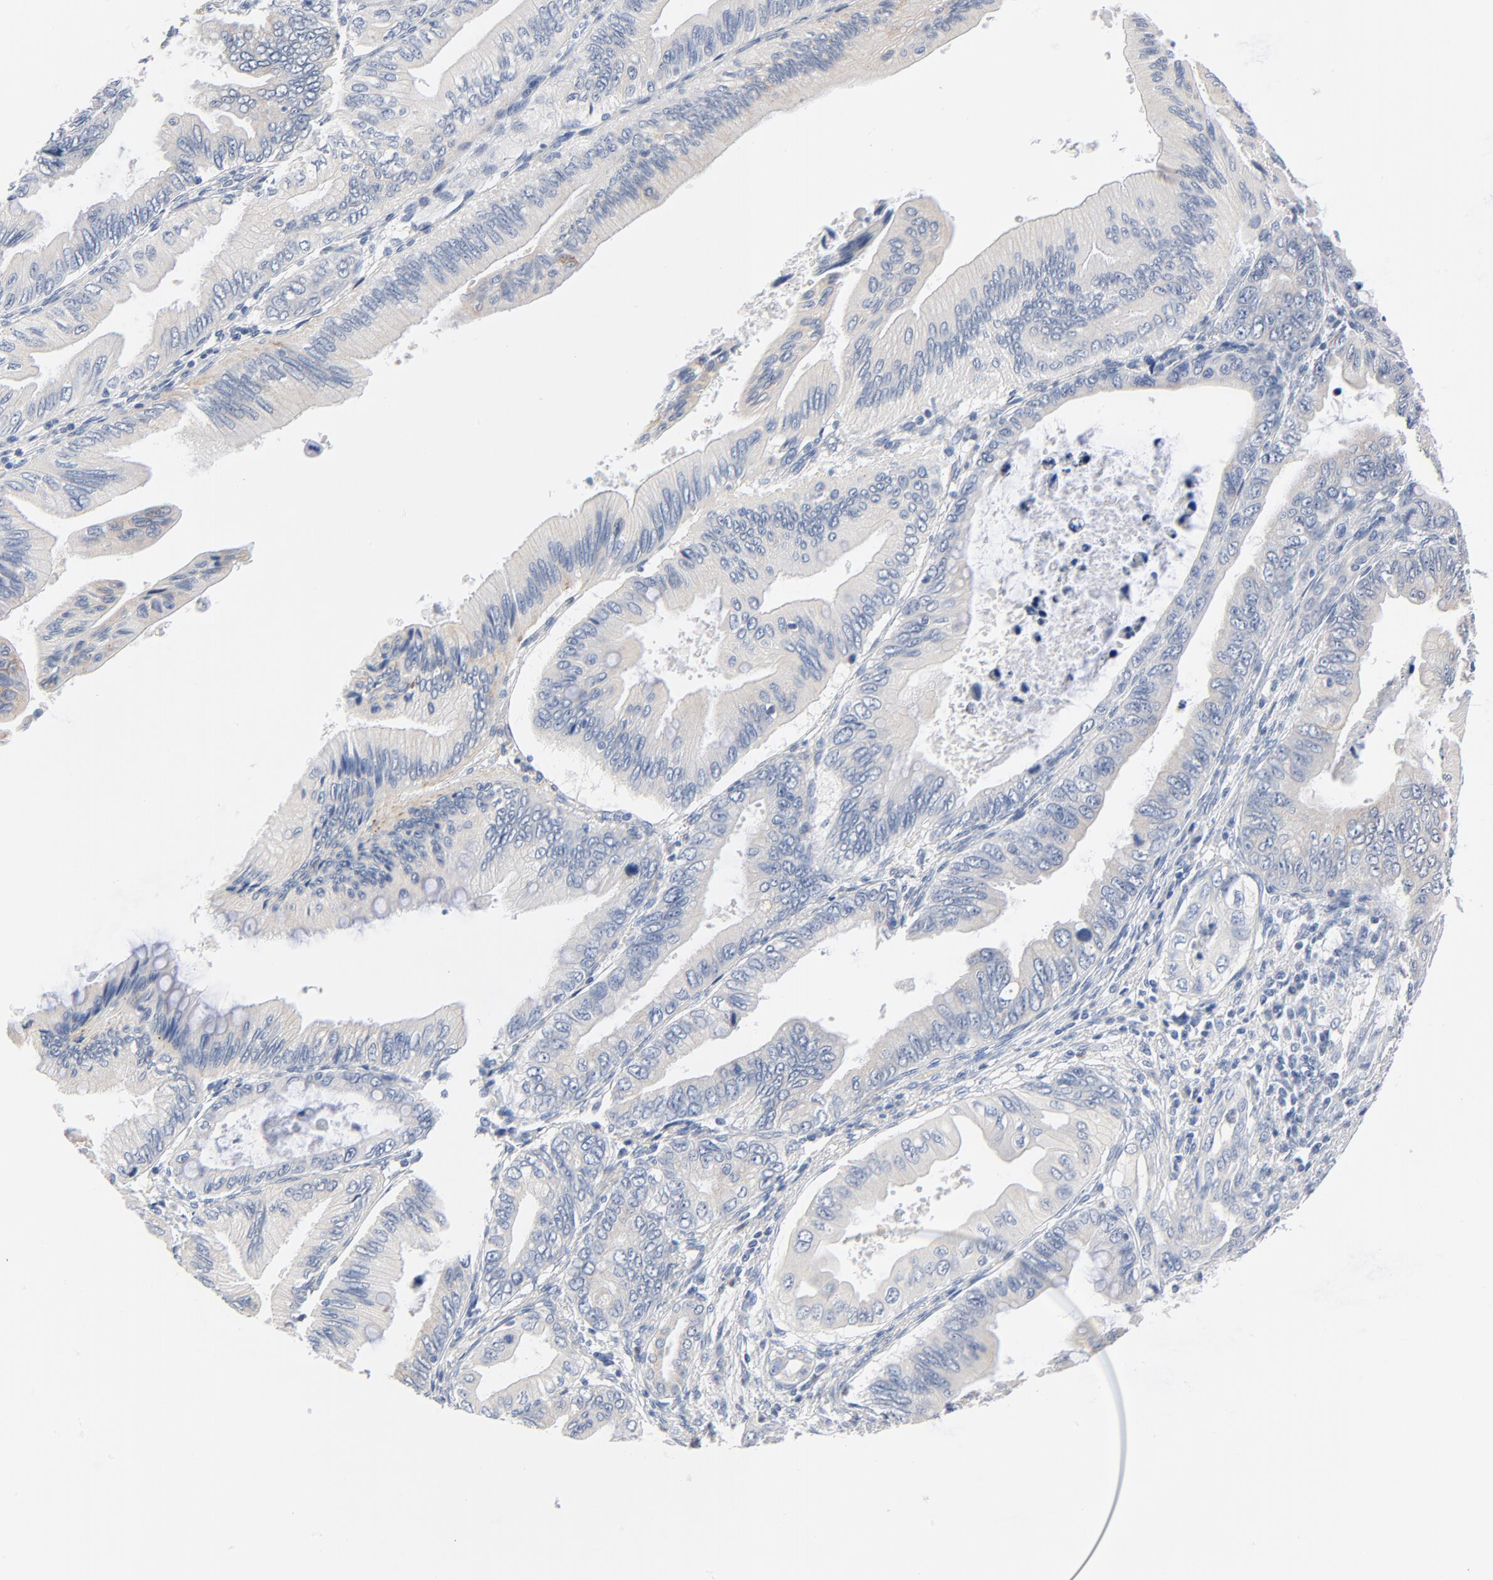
{"staining": {"intensity": "negative", "quantity": "none", "location": "none"}, "tissue": "pancreatic cancer", "cell_type": "Tumor cells", "image_type": "cancer", "snomed": [{"axis": "morphology", "description": "Adenocarcinoma, NOS"}, {"axis": "topography", "description": "Pancreas"}], "caption": "A high-resolution micrograph shows immunohistochemistry staining of pancreatic cancer (adenocarcinoma), which displays no significant expression in tumor cells. (Brightfield microscopy of DAB IHC at high magnification).", "gene": "IFT43", "patient": {"sex": "female", "age": 66}}